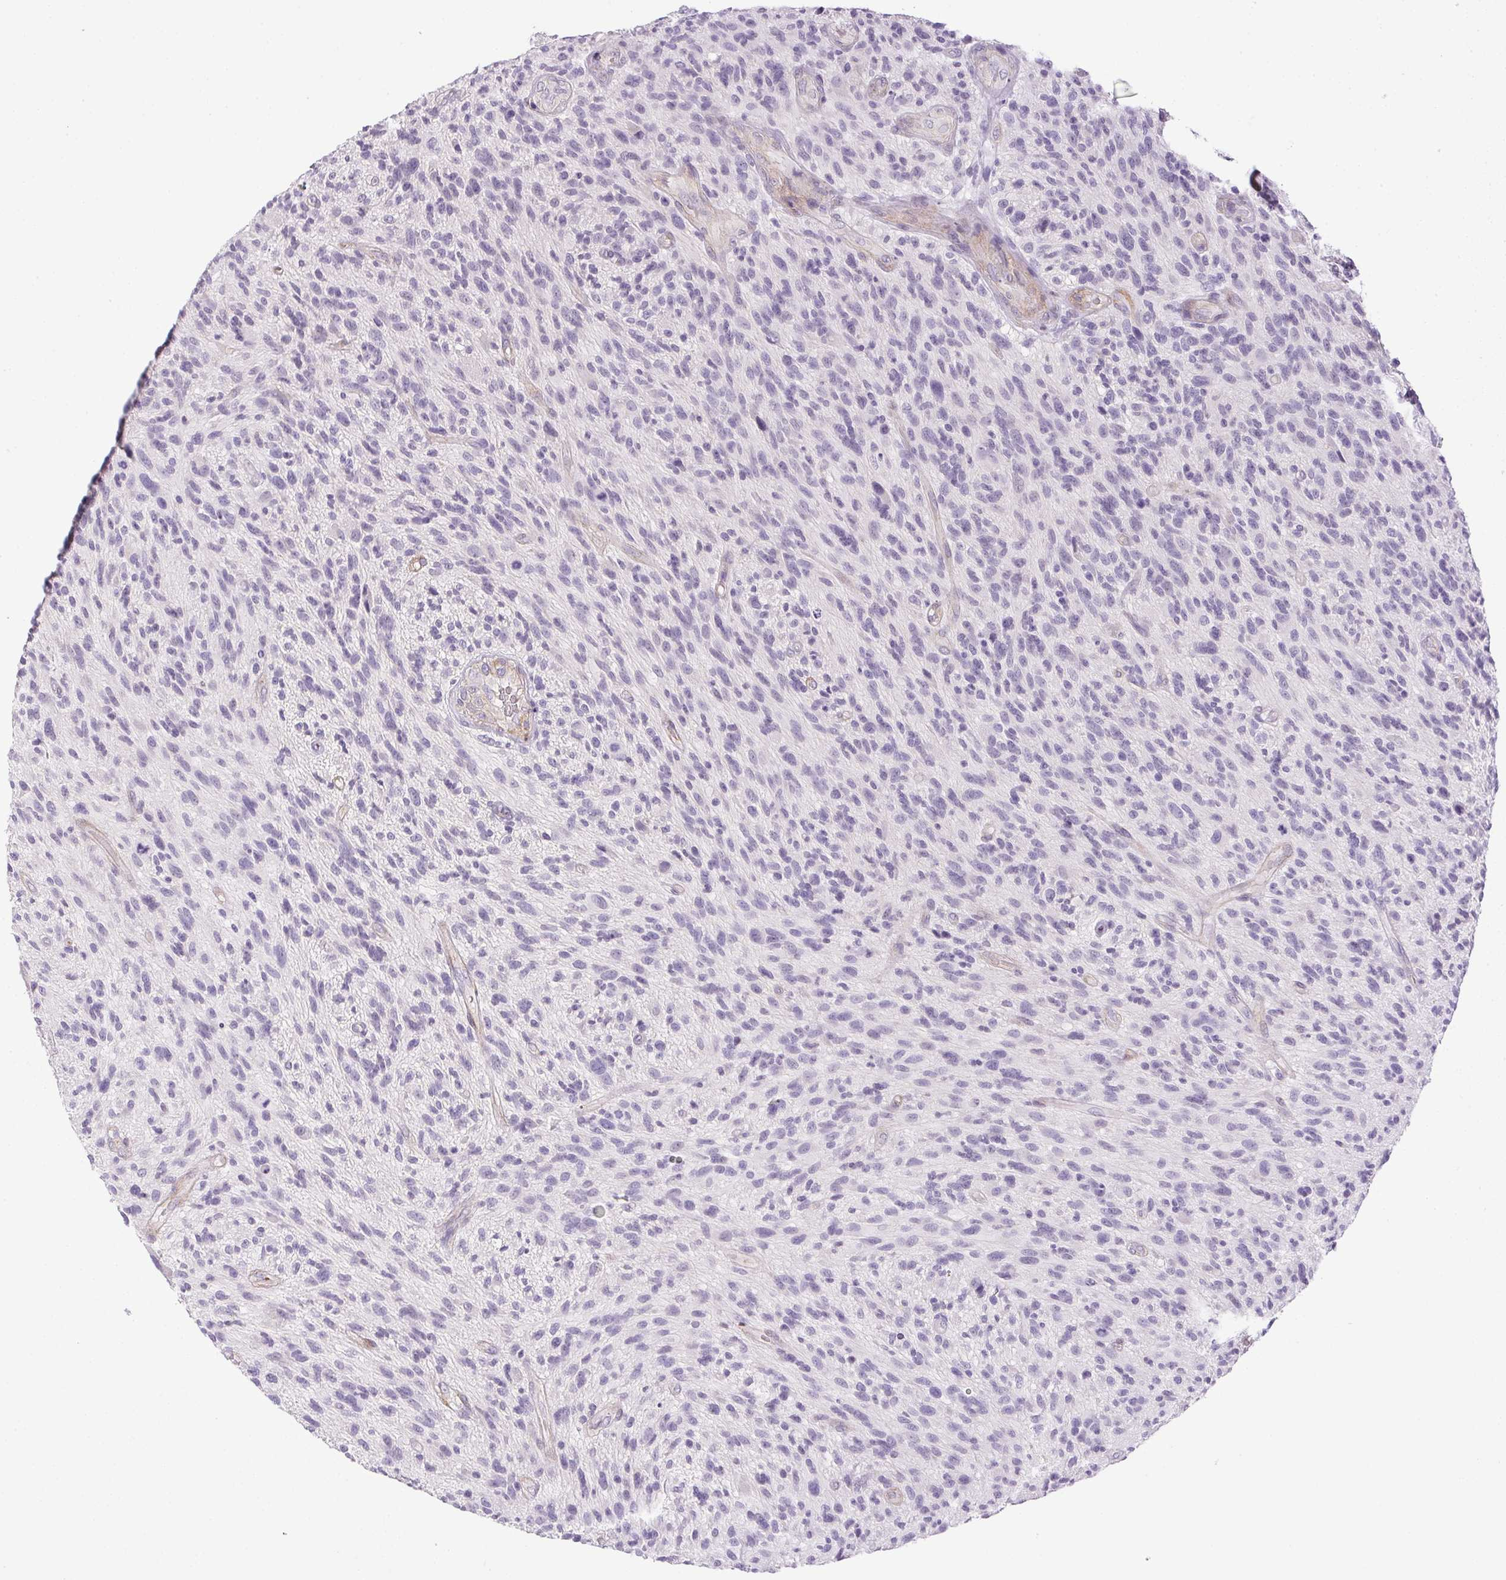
{"staining": {"intensity": "negative", "quantity": "none", "location": "none"}, "tissue": "glioma", "cell_type": "Tumor cells", "image_type": "cancer", "snomed": [{"axis": "morphology", "description": "Glioma, malignant, High grade"}, {"axis": "topography", "description": "Brain"}], "caption": "IHC of high-grade glioma (malignant) reveals no staining in tumor cells.", "gene": "PRL", "patient": {"sex": "male", "age": 47}}